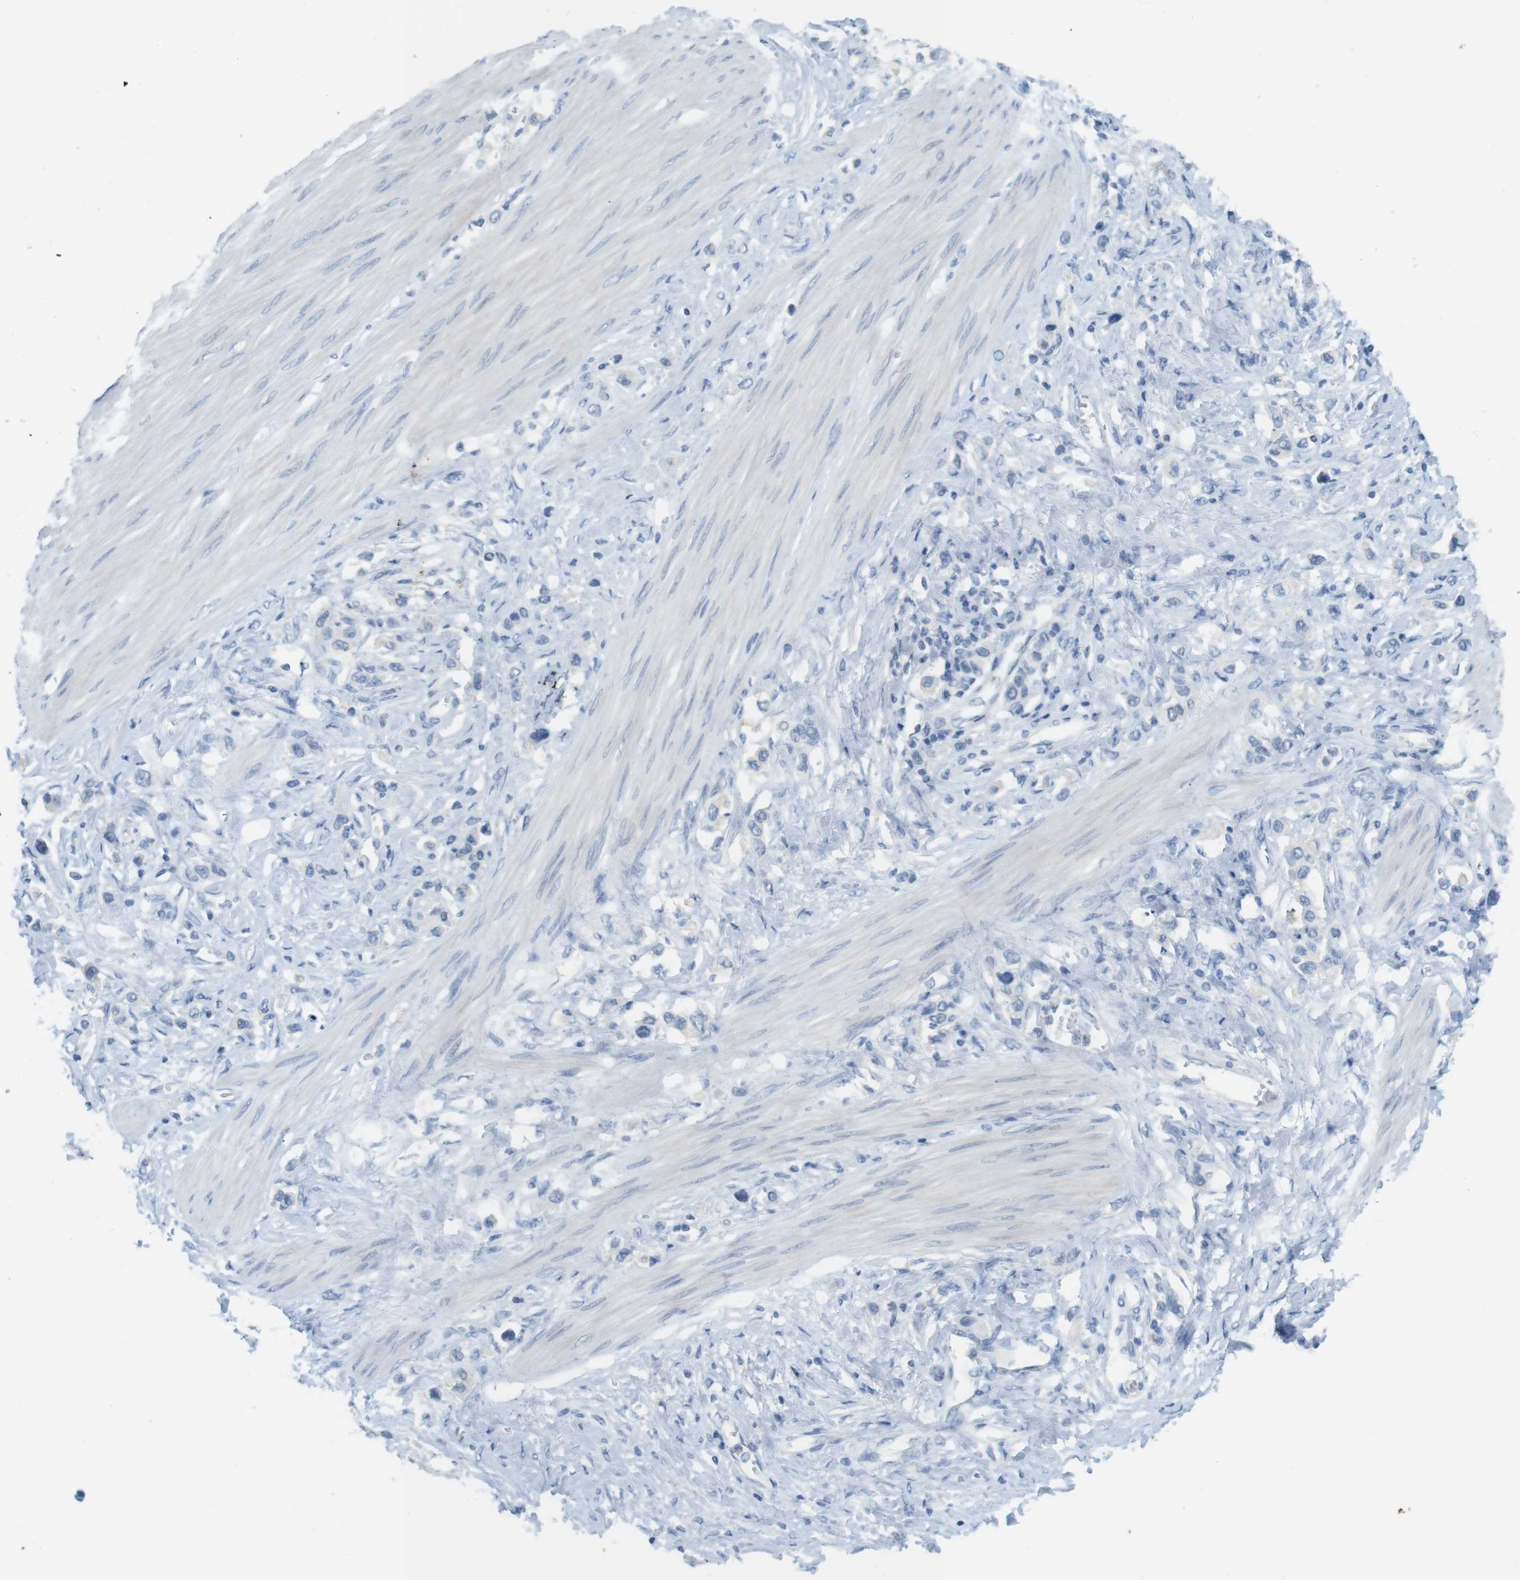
{"staining": {"intensity": "negative", "quantity": "none", "location": "none"}, "tissue": "stomach cancer", "cell_type": "Tumor cells", "image_type": "cancer", "snomed": [{"axis": "morphology", "description": "Adenocarcinoma, NOS"}, {"axis": "topography", "description": "Stomach"}], "caption": "This is an IHC histopathology image of human stomach adenocarcinoma. There is no positivity in tumor cells.", "gene": "MUC5B", "patient": {"sex": "female", "age": 65}}